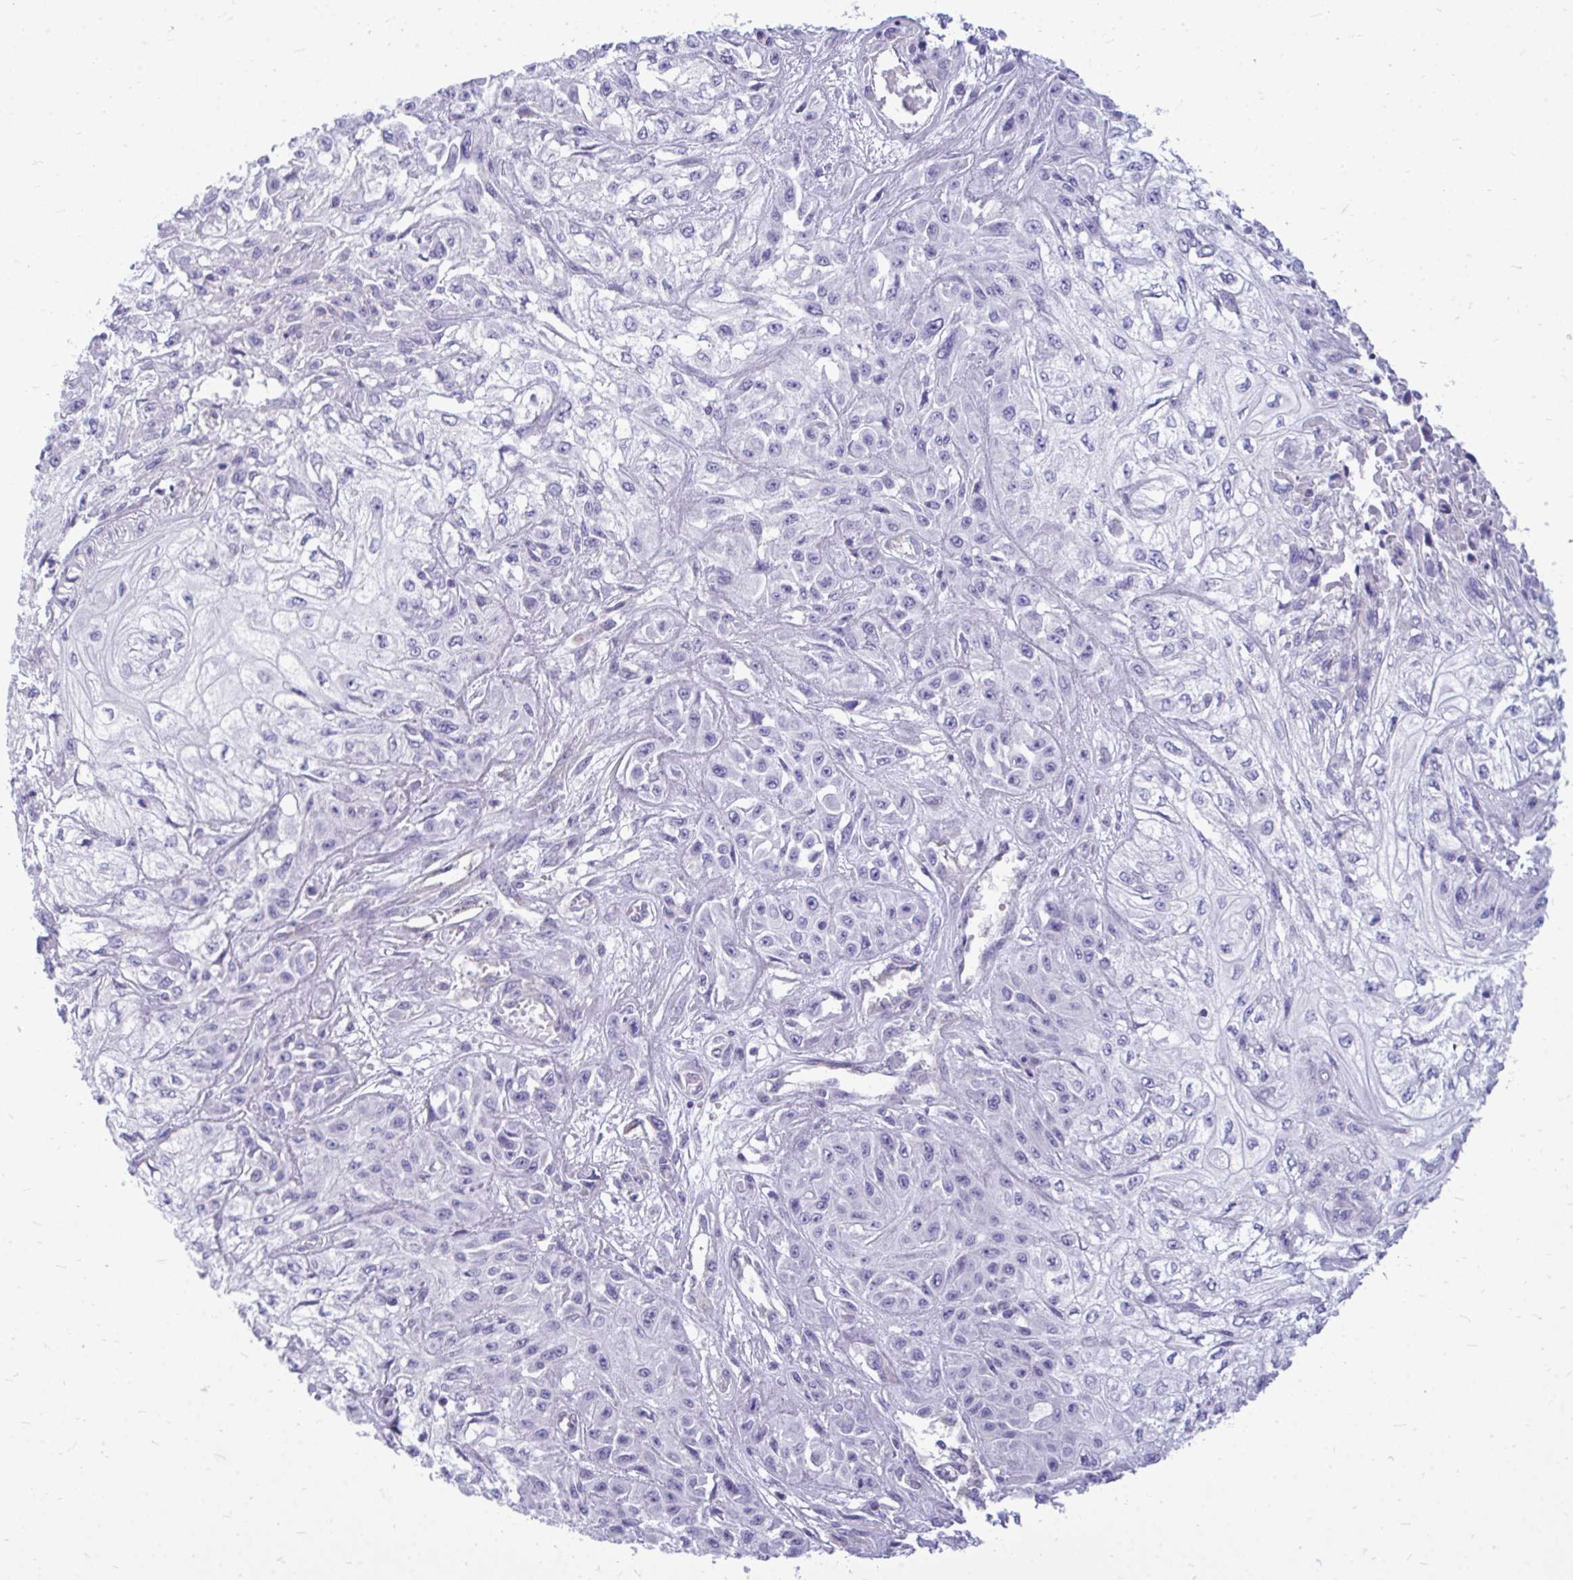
{"staining": {"intensity": "negative", "quantity": "none", "location": "none"}, "tissue": "skin cancer", "cell_type": "Tumor cells", "image_type": "cancer", "snomed": [{"axis": "morphology", "description": "Squamous cell carcinoma, NOS"}, {"axis": "morphology", "description": "Squamous cell carcinoma, metastatic, NOS"}, {"axis": "topography", "description": "Skin"}, {"axis": "topography", "description": "Lymph node"}], "caption": "High power microscopy histopathology image of an IHC micrograph of skin cancer, revealing no significant staining in tumor cells. Brightfield microscopy of immunohistochemistry stained with DAB (3,3'-diaminobenzidine) (brown) and hematoxylin (blue), captured at high magnification.", "gene": "FABP3", "patient": {"sex": "male", "age": 75}}